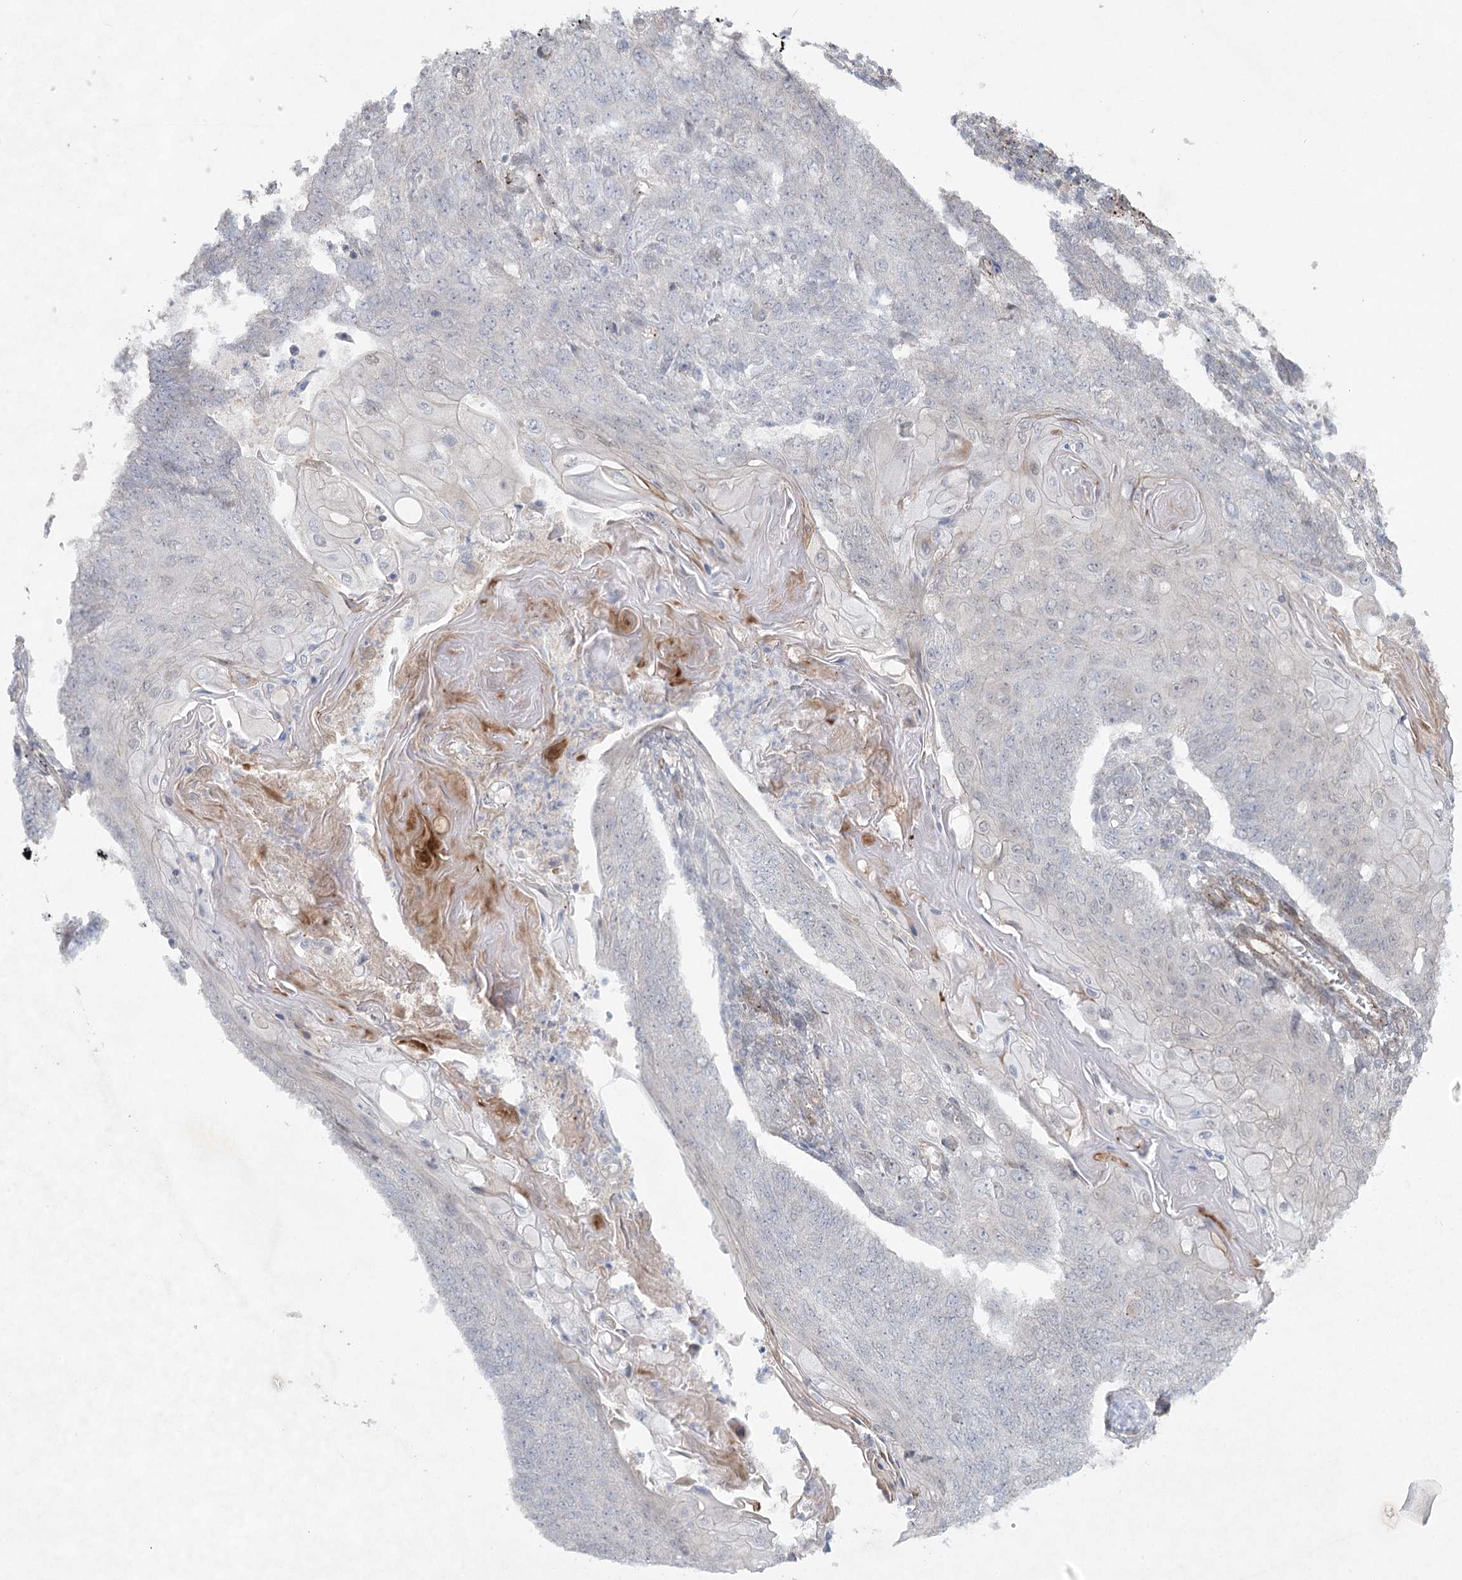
{"staining": {"intensity": "negative", "quantity": "none", "location": "none"}, "tissue": "endometrial cancer", "cell_type": "Tumor cells", "image_type": "cancer", "snomed": [{"axis": "morphology", "description": "Adenocarcinoma, NOS"}, {"axis": "topography", "description": "Endometrium"}], "caption": "Protein analysis of endometrial cancer (adenocarcinoma) demonstrates no significant expression in tumor cells.", "gene": "AMTN", "patient": {"sex": "female", "age": 32}}